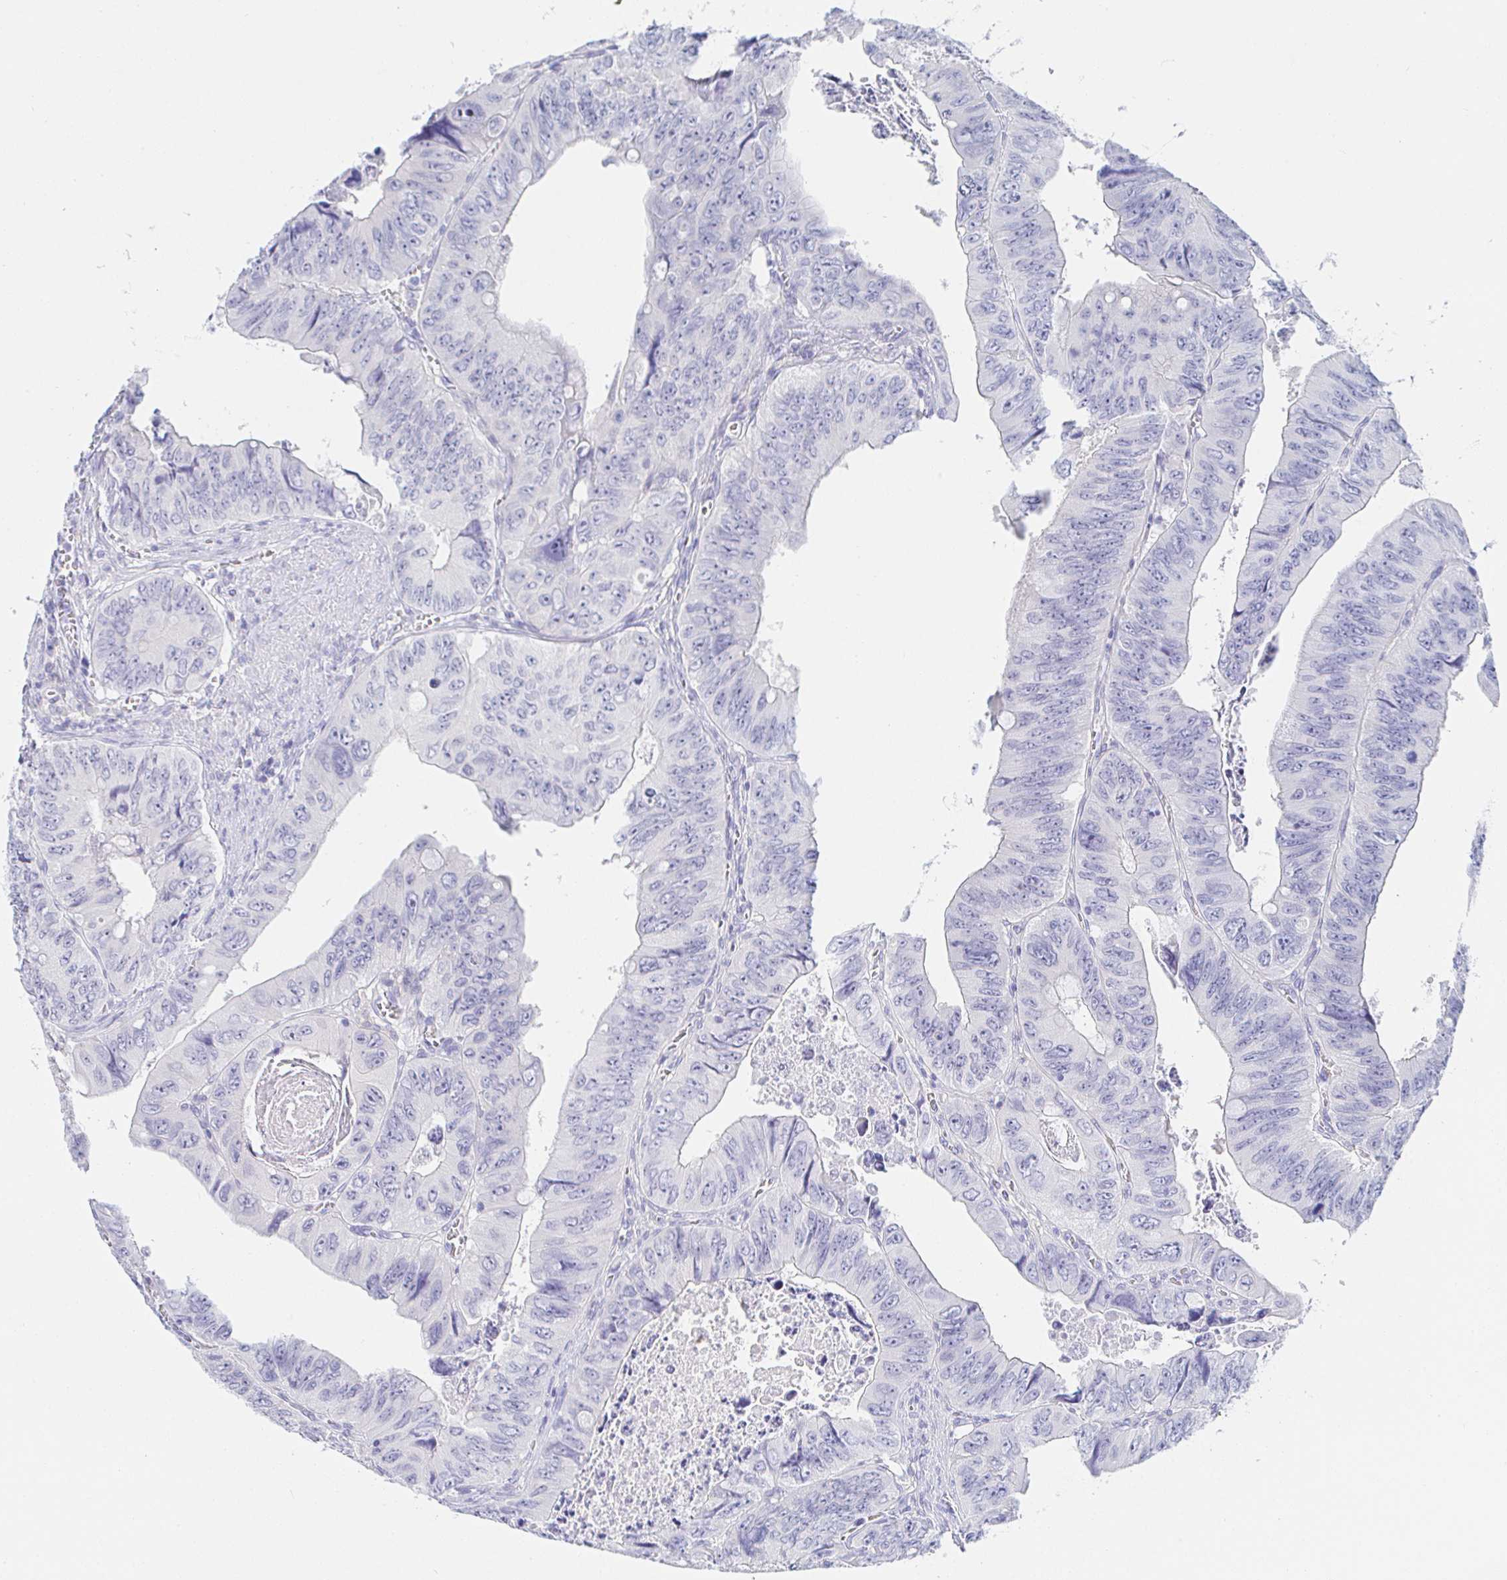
{"staining": {"intensity": "negative", "quantity": "none", "location": "none"}, "tissue": "colorectal cancer", "cell_type": "Tumor cells", "image_type": "cancer", "snomed": [{"axis": "morphology", "description": "Adenocarcinoma, NOS"}, {"axis": "topography", "description": "Colon"}], "caption": "The IHC photomicrograph has no significant staining in tumor cells of colorectal cancer (adenocarcinoma) tissue. The staining was performed using DAB to visualize the protein expression in brown, while the nuclei were stained in blue with hematoxylin (Magnification: 20x).", "gene": "PDE6B", "patient": {"sex": "female", "age": 84}}